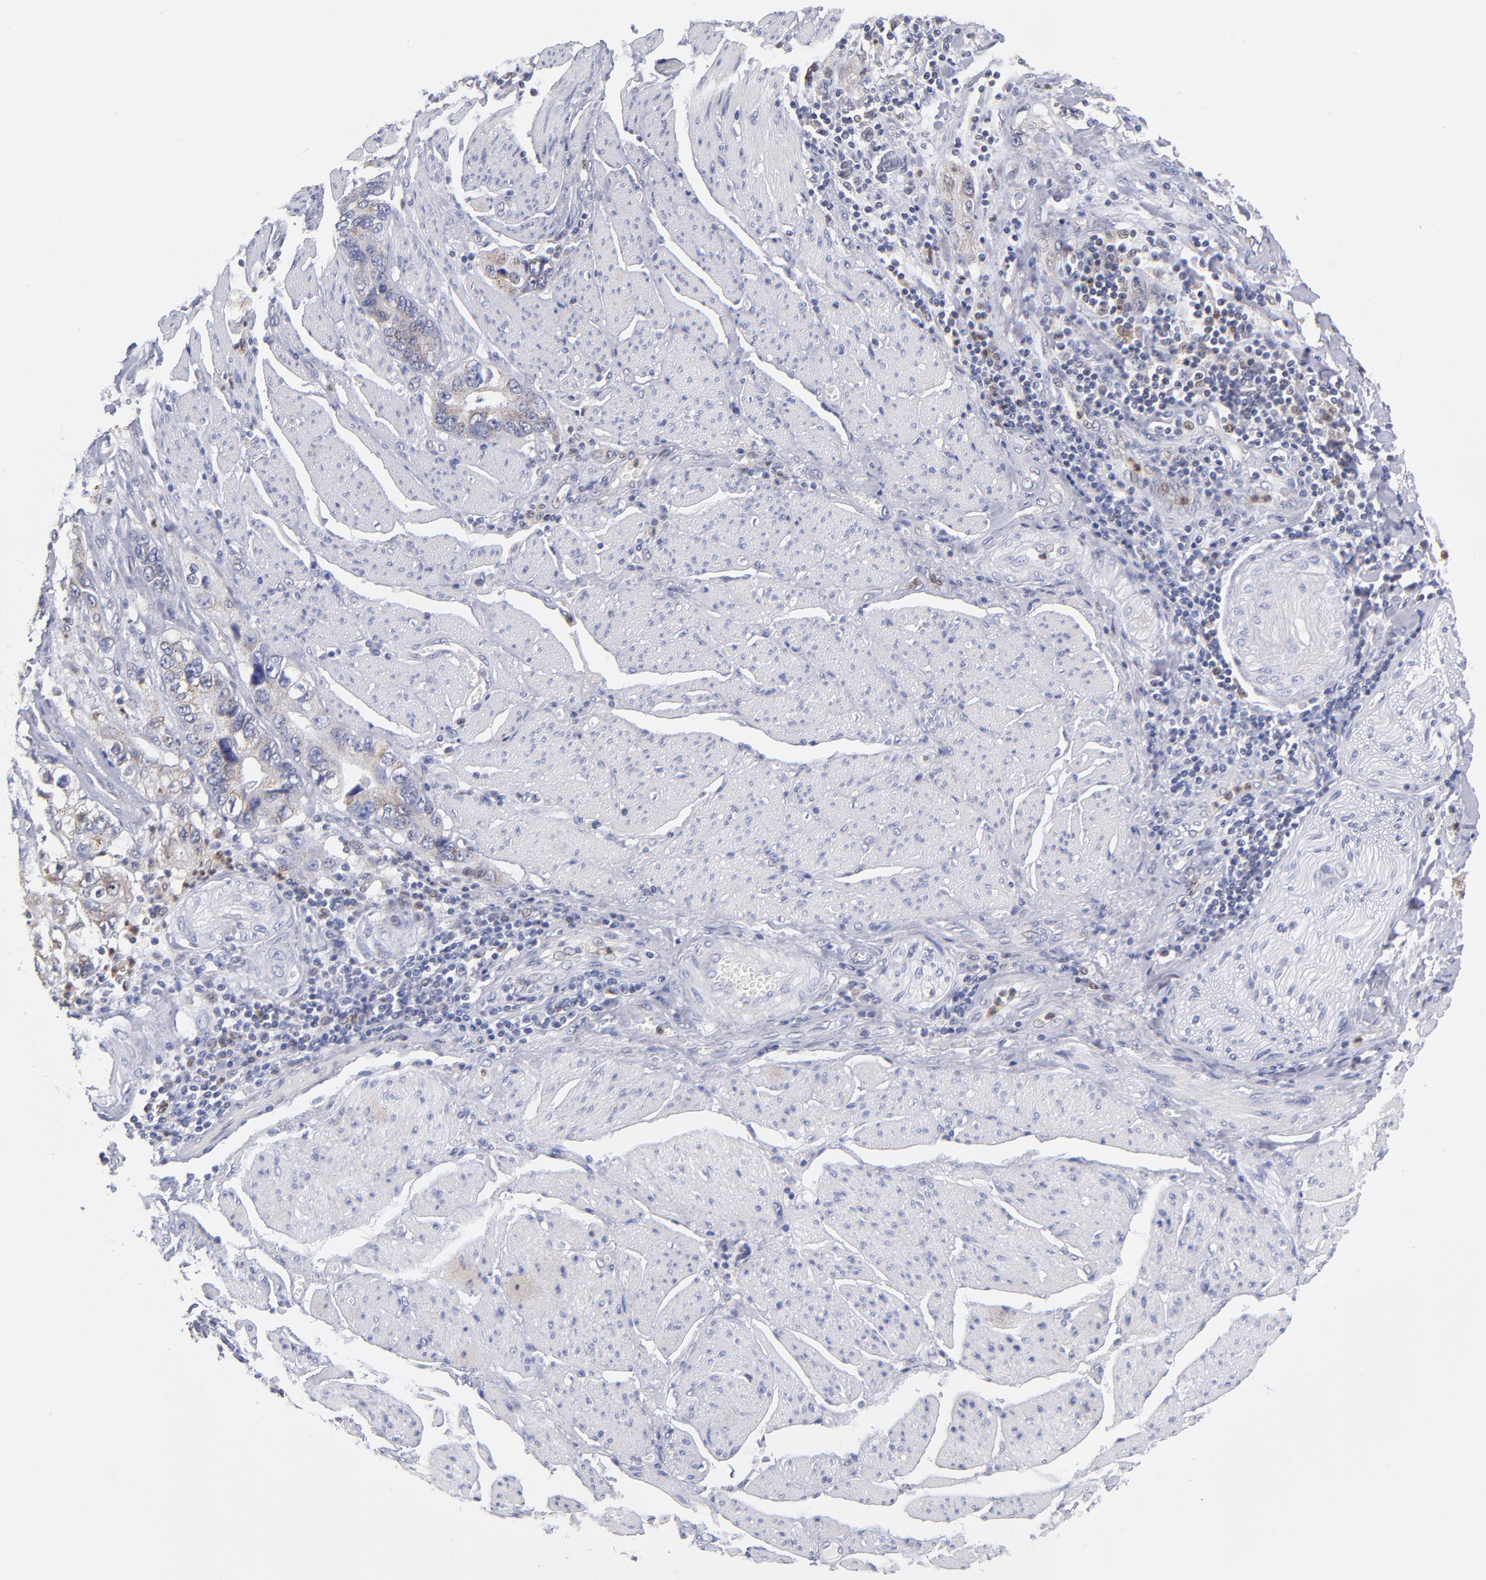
{"staining": {"intensity": "weak", "quantity": "25%-75%", "location": "cytoplasmic/membranous"}, "tissue": "stomach cancer", "cell_type": "Tumor cells", "image_type": "cancer", "snomed": [{"axis": "morphology", "description": "Adenocarcinoma, NOS"}, {"axis": "topography", "description": "Pancreas"}, {"axis": "topography", "description": "Stomach, upper"}], "caption": "Approximately 25%-75% of tumor cells in stomach cancer demonstrate weak cytoplasmic/membranous protein staining as visualized by brown immunohistochemical staining.", "gene": "BID", "patient": {"sex": "male", "age": 77}}